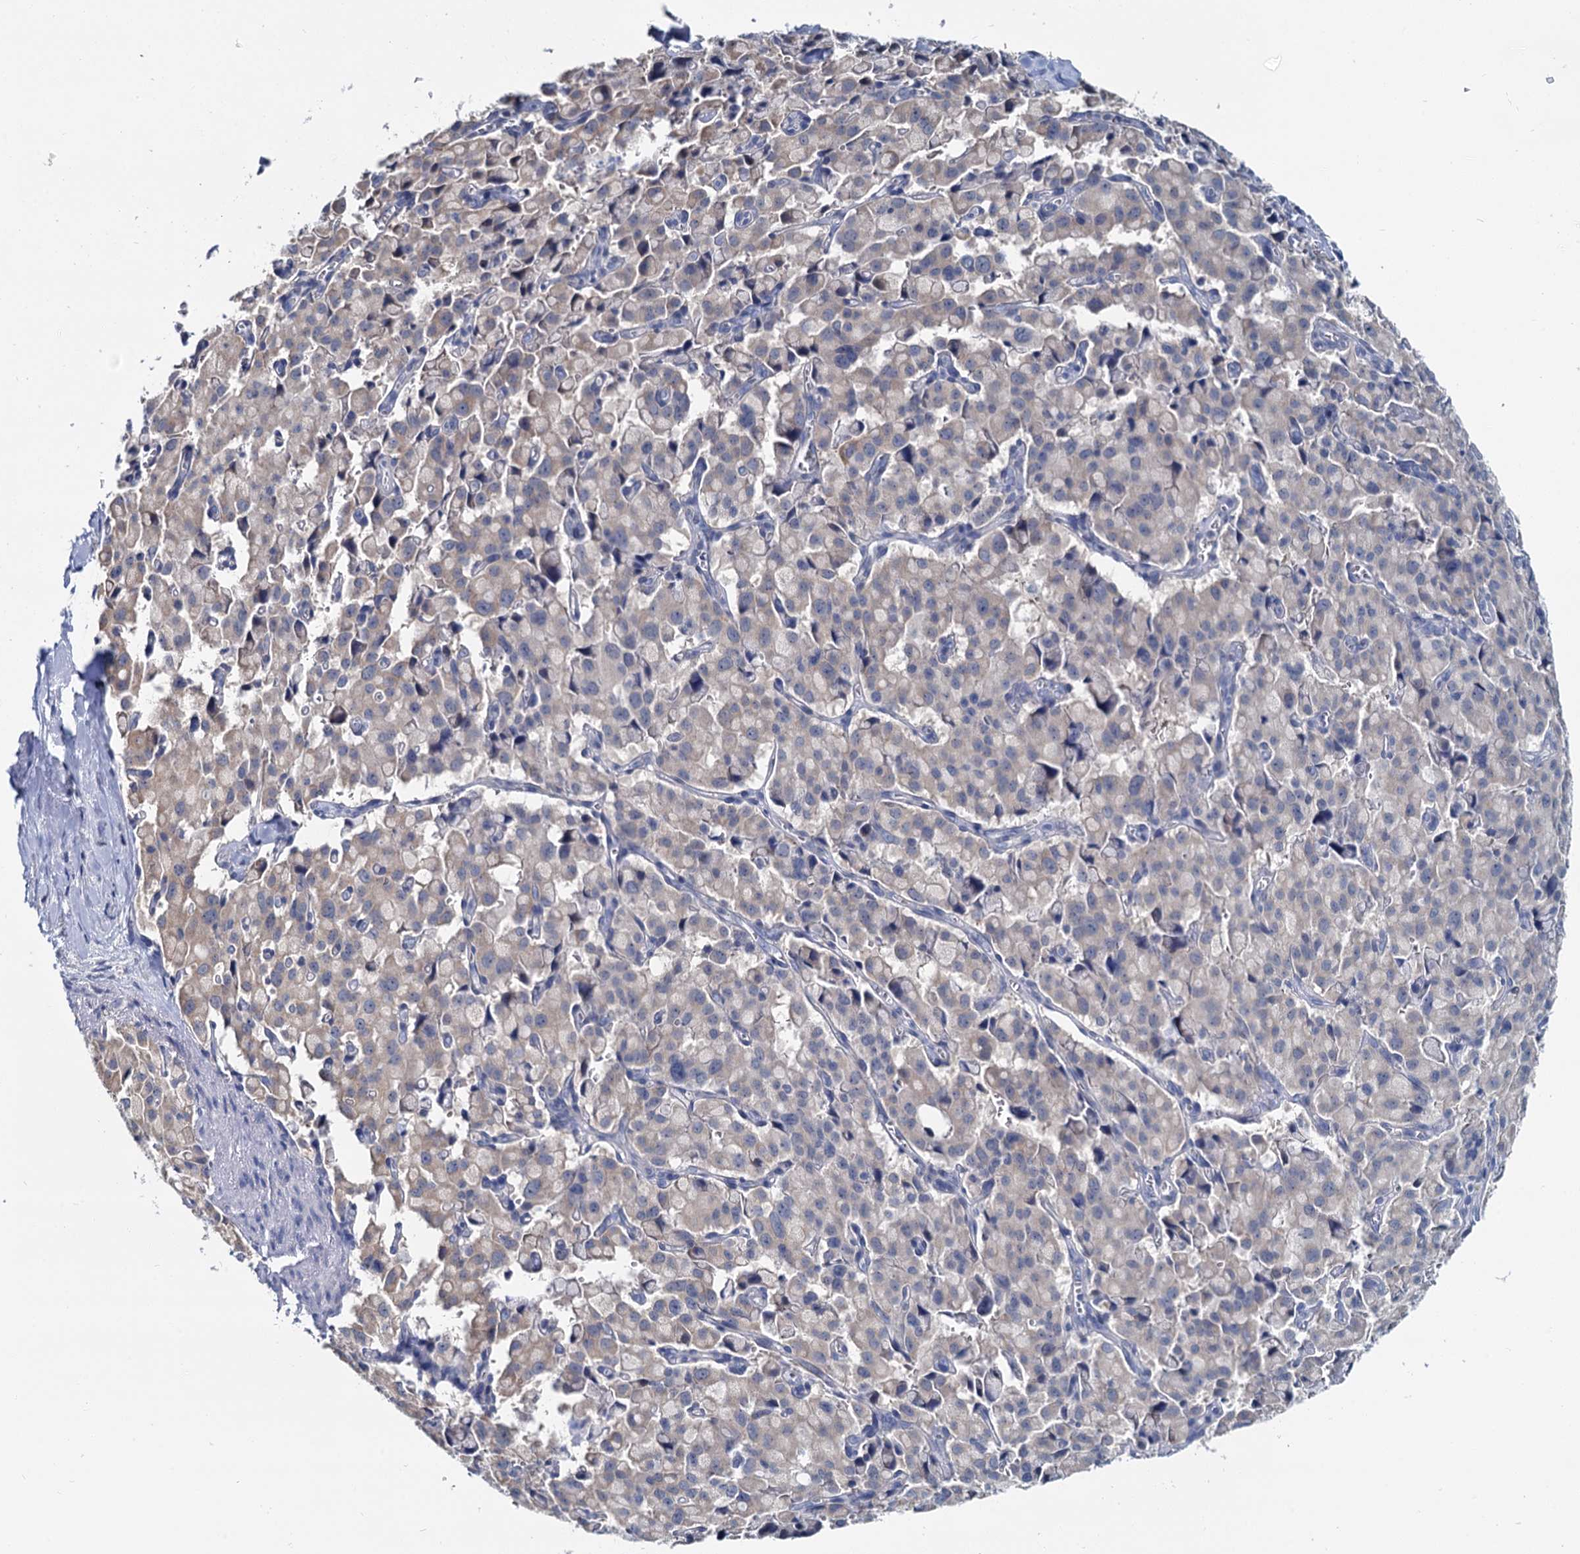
{"staining": {"intensity": "weak", "quantity": "<25%", "location": "cytoplasmic/membranous"}, "tissue": "pancreatic cancer", "cell_type": "Tumor cells", "image_type": "cancer", "snomed": [{"axis": "morphology", "description": "Adenocarcinoma, NOS"}, {"axis": "topography", "description": "Pancreas"}], "caption": "Immunohistochemistry (IHC) micrograph of human adenocarcinoma (pancreatic) stained for a protein (brown), which reveals no staining in tumor cells. (Immunohistochemistry, brightfield microscopy, high magnification).", "gene": "MIOX", "patient": {"sex": "male", "age": 65}}